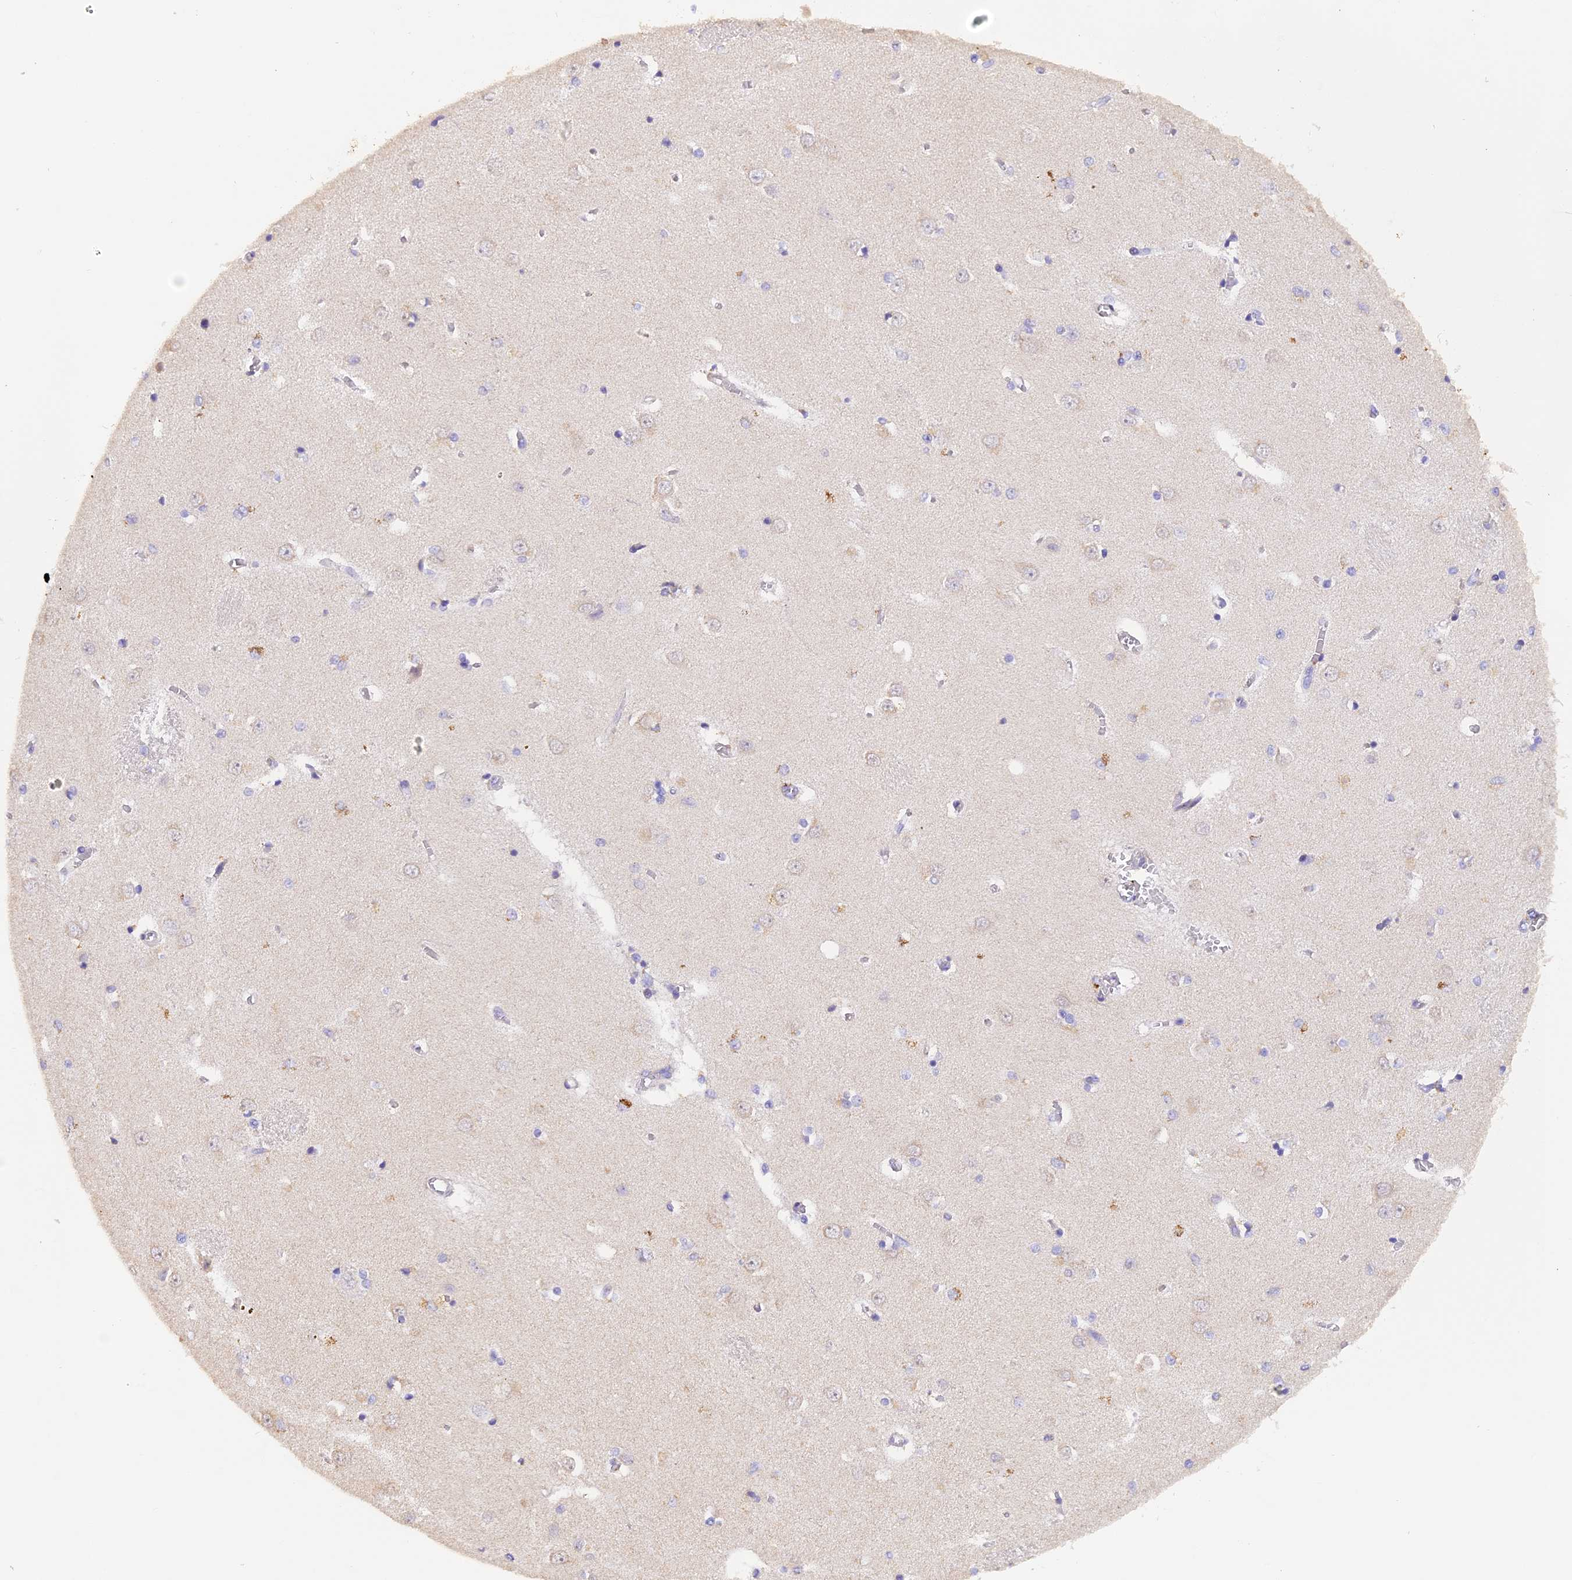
{"staining": {"intensity": "negative", "quantity": "none", "location": "none"}, "tissue": "caudate", "cell_type": "Glial cells", "image_type": "normal", "snomed": [{"axis": "morphology", "description": "Normal tissue, NOS"}, {"axis": "topography", "description": "Lateral ventricle wall"}], "caption": "Image shows no significant protein expression in glial cells of benign caudate.", "gene": "PKIA", "patient": {"sex": "male", "age": 37}}